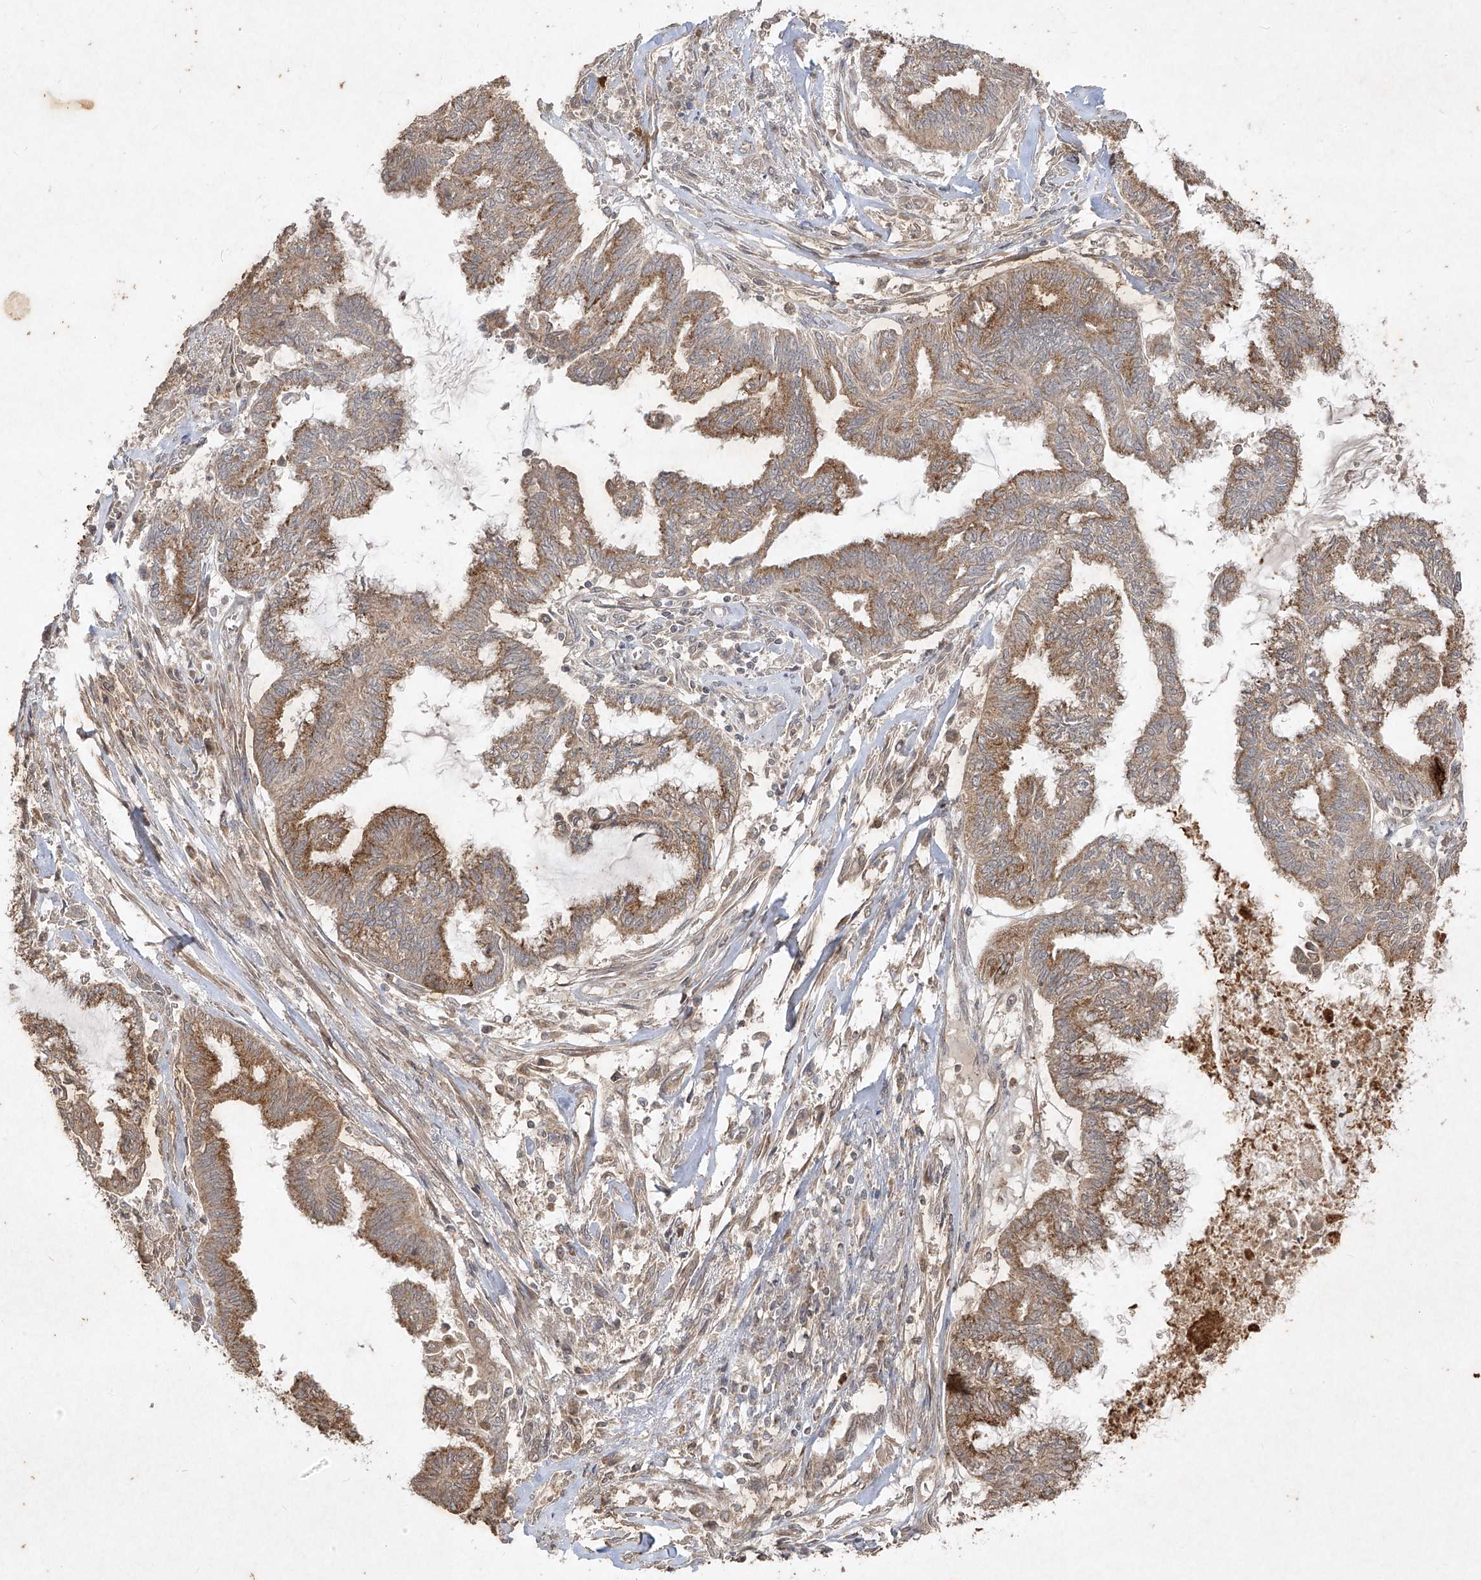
{"staining": {"intensity": "moderate", "quantity": ">75%", "location": "cytoplasmic/membranous"}, "tissue": "endometrial cancer", "cell_type": "Tumor cells", "image_type": "cancer", "snomed": [{"axis": "morphology", "description": "Adenocarcinoma, NOS"}, {"axis": "topography", "description": "Endometrium"}], "caption": "Protein expression analysis of endometrial cancer reveals moderate cytoplasmic/membranous staining in about >75% of tumor cells.", "gene": "ABCD3", "patient": {"sex": "female", "age": 86}}